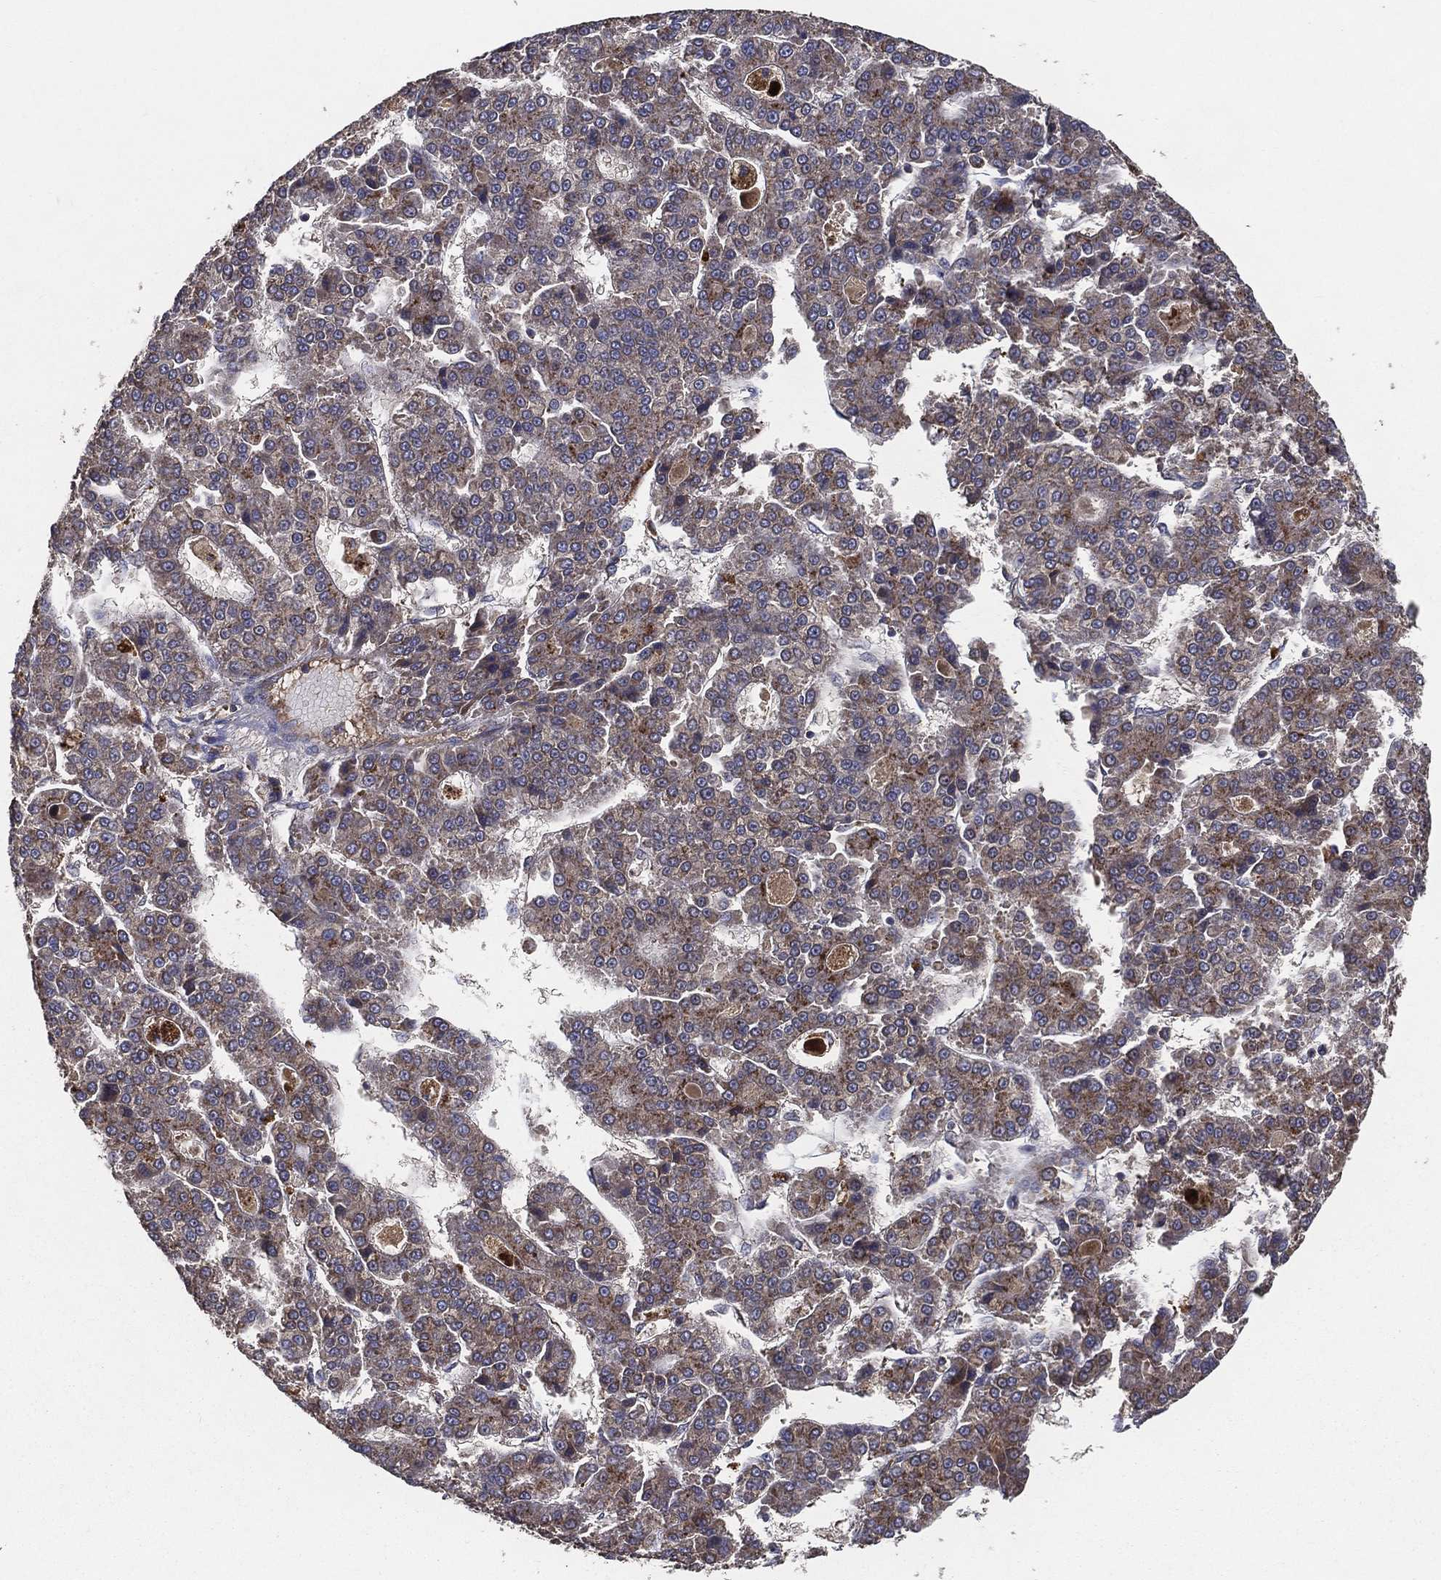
{"staining": {"intensity": "moderate", "quantity": "25%-75%", "location": "cytoplasmic/membranous"}, "tissue": "liver cancer", "cell_type": "Tumor cells", "image_type": "cancer", "snomed": [{"axis": "morphology", "description": "Carcinoma, Hepatocellular, NOS"}, {"axis": "topography", "description": "Liver"}], "caption": "The photomicrograph demonstrates a brown stain indicating the presence of a protein in the cytoplasmic/membranous of tumor cells in liver cancer (hepatocellular carcinoma). Immunohistochemistry (ihc) stains the protein in brown and the nuclei are stained blue.", "gene": "MT-ND1", "patient": {"sex": "male", "age": 70}}